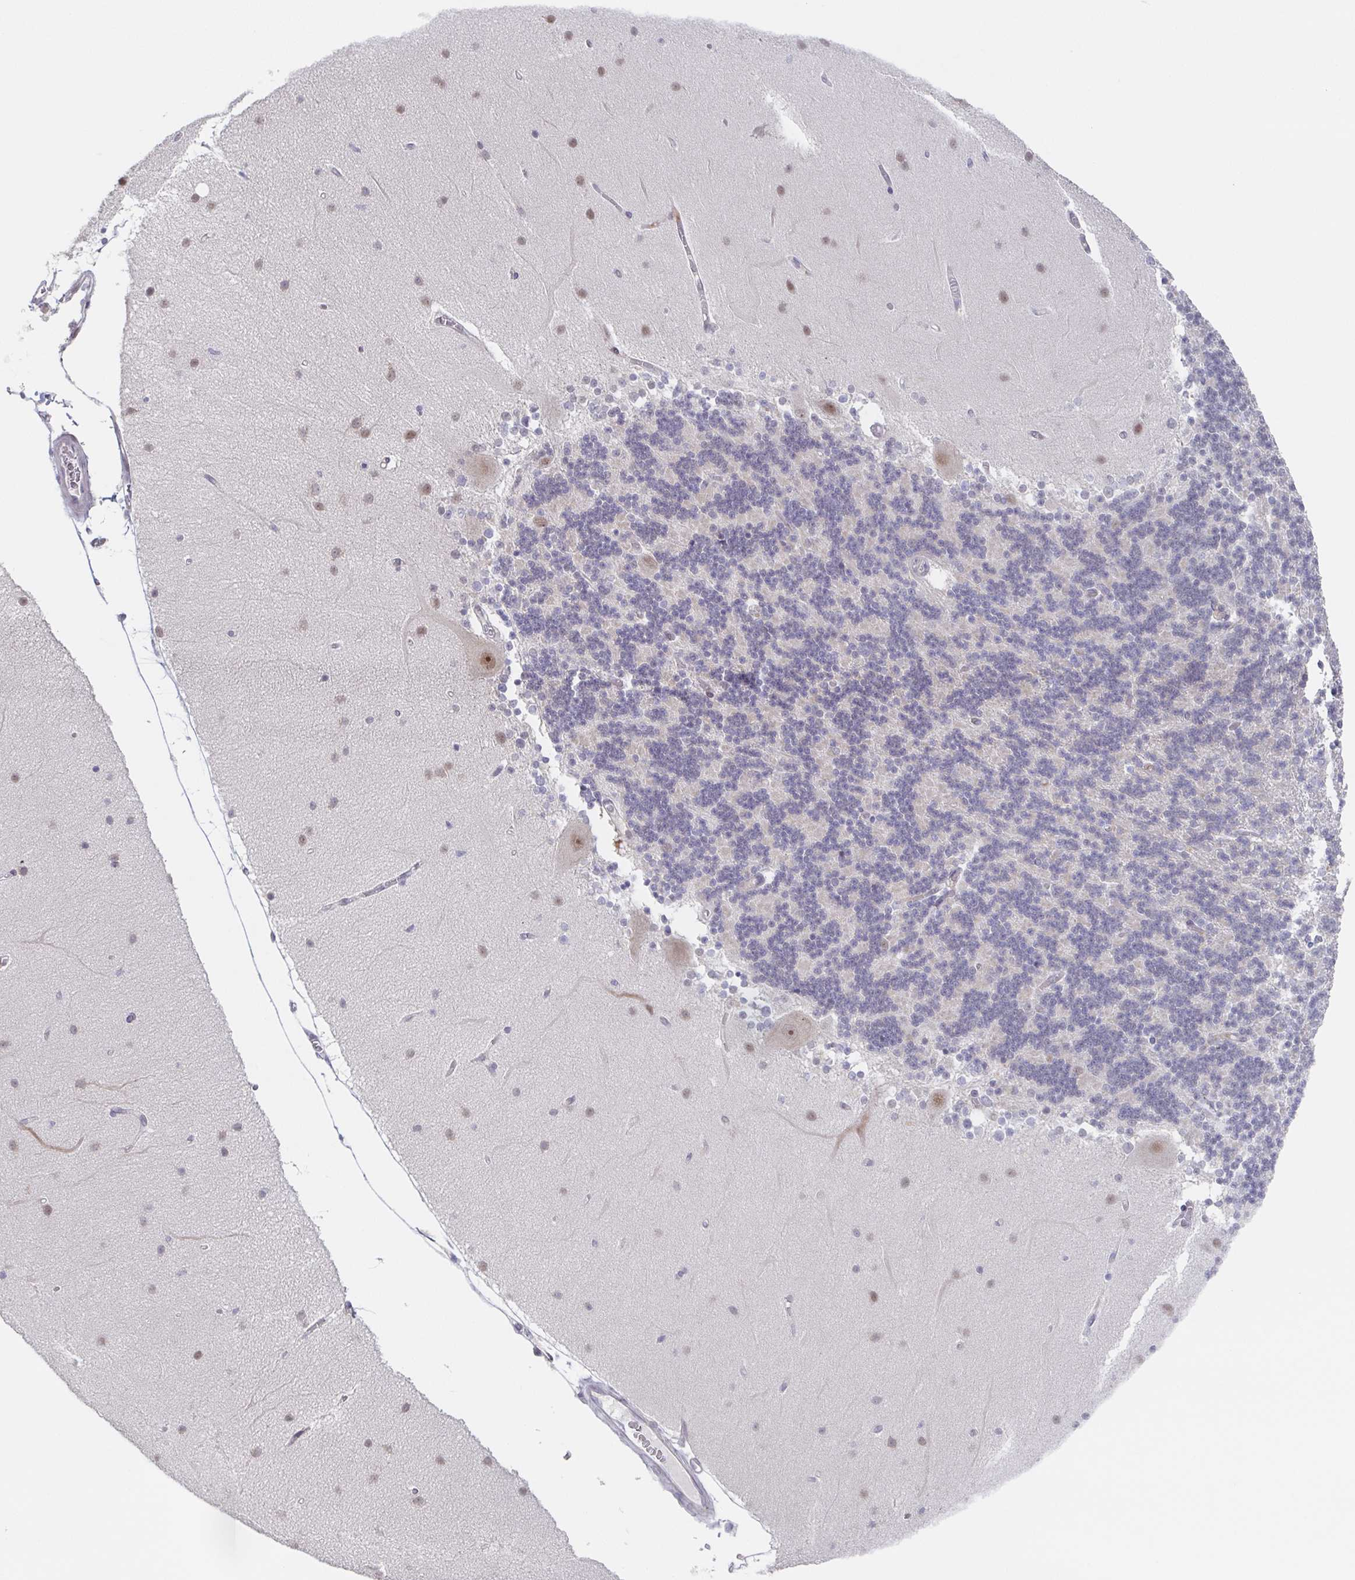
{"staining": {"intensity": "negative", "quantity": "none", "location": "none"}, "tissue": "cerebellum", "cell_type": "Cells in granular layer", "image_type": "normal", "snomed": [{"axis": "morphology", "description": "Normal tissue, NOS"}, {"axis": "topography", "description": "Cerebellum"}], "caption": "There is no significant staining in cells in granular layer of cerebellum. The staining was performed using DAB (3,3'-diaminobenzidine) to visualize the protein expression in brown, while the nuclei were stained in blue with hematoxylin (Magnification: 20x).", "gene": "POU2F3", "patient": {"sex": "female", "age": 54}}